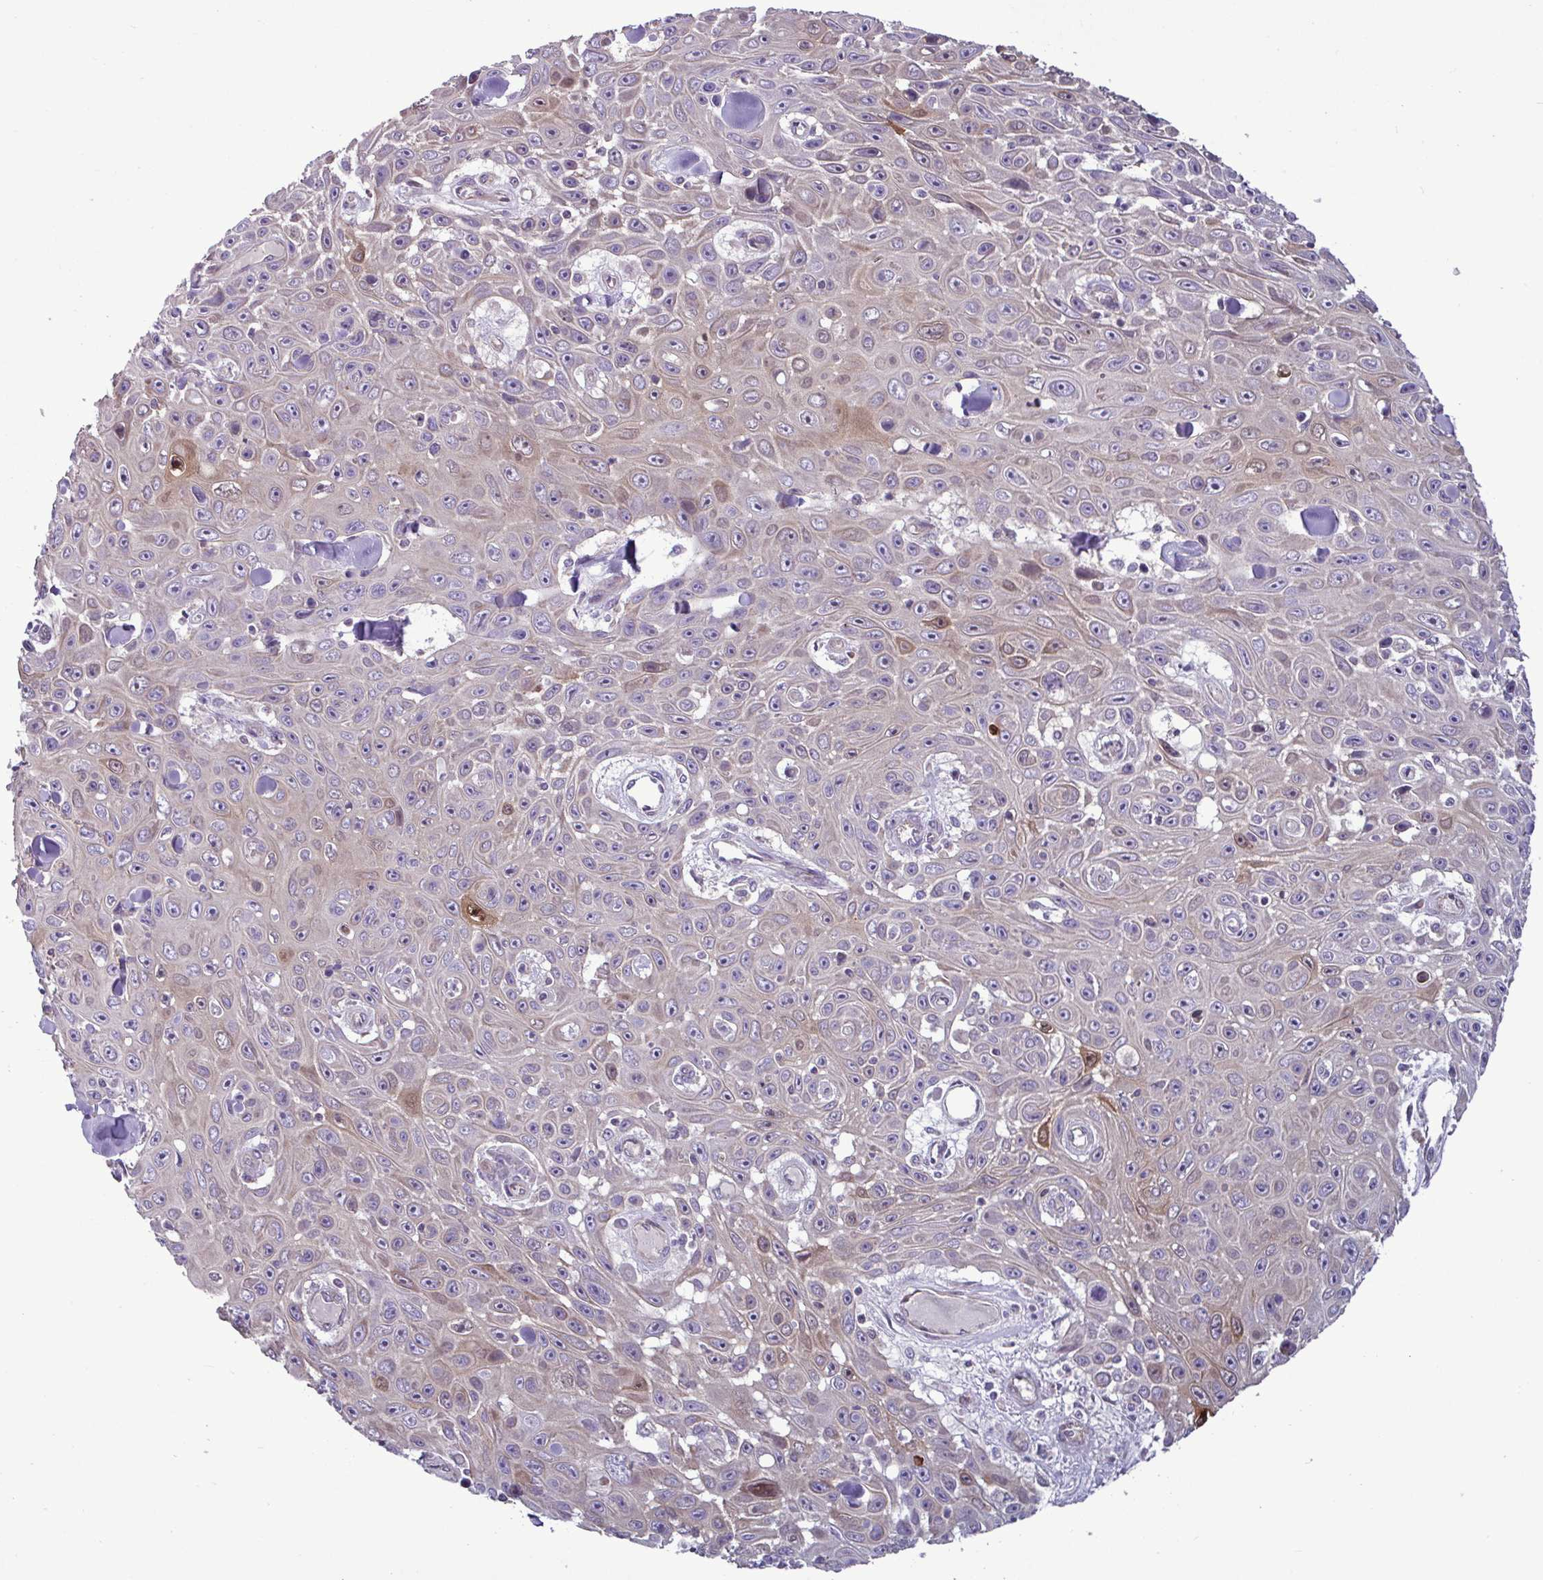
{"staining": {"intensity": "moderate", "quantity": "<25%", "location": "cytoplasmic/membranous,nuclear"}, "tissue": "skin cancer", "cell_type": "Tumor cells", "image_type": "cancer", "snomed": [{"axis": "morphology", "description": "Squamous cell carcinoma, NOS"}, {"axis": "topography", "description": "Skin"}], "caption": "Brown immunohistochemical staining in skin cancer (squamous cell carcinoma) reveals moderate cytoplasmic/membranous and nuclear staining in approximately <25% of tumor cells.", "gene": "GLTP", "patient": {"sex": "male", "age": 82}}